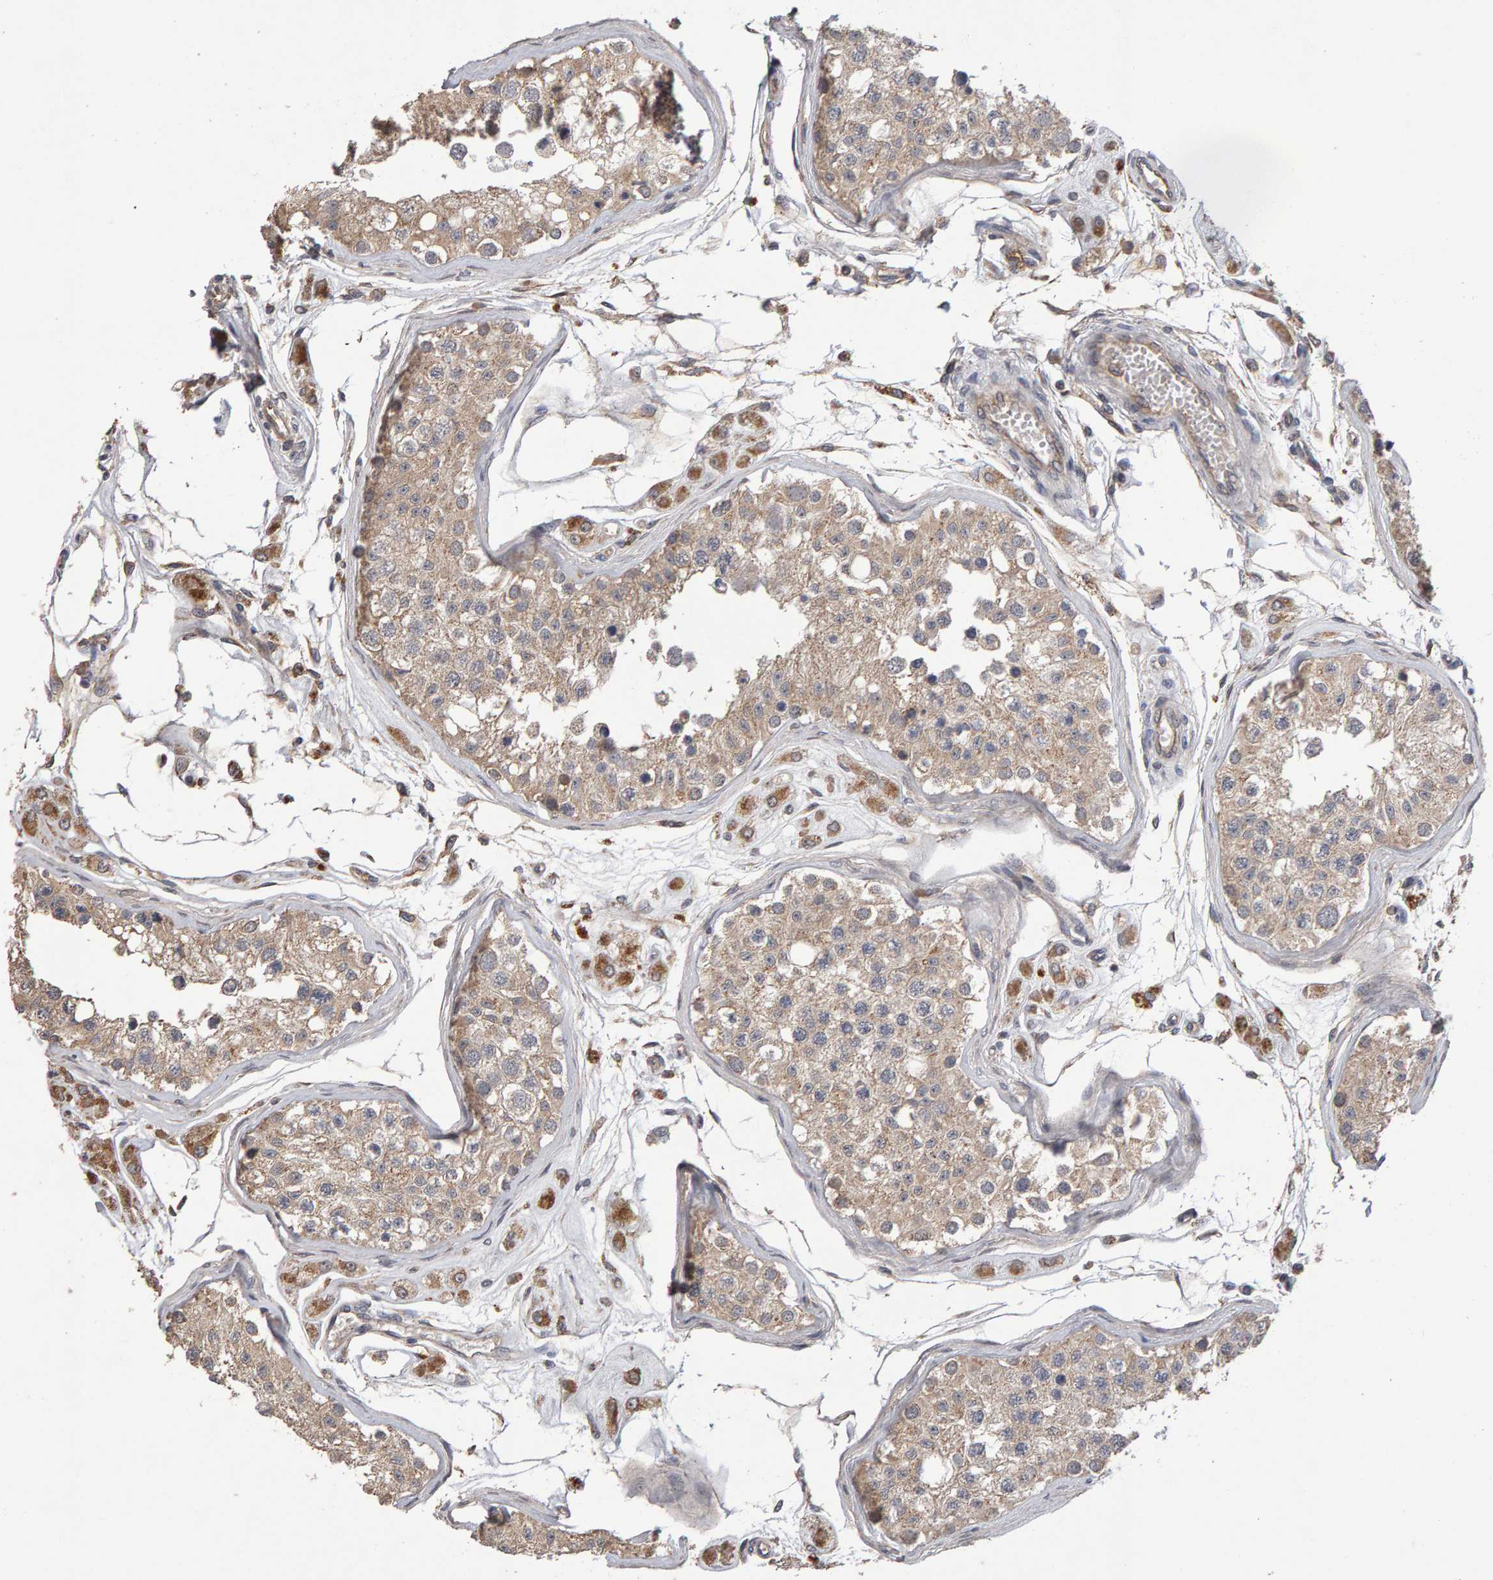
{"staining": {"intensity": "weak", "quantity": ">75%", "location": "cytoplasmic/membranous"}, "tissue": "testis", "cell_type": "Cells in seminiferous ducts", "image_type": "normal", "snomed": [{"axis": "morphology", "description": "Normal tissue, NOS"}, {"axis": "morphology", "description": "Adenocarcinoma, metastatic, NOS"}, {"axis": "topography", "description": "Testis"}], "caption": "Human testis stained with a protein marker shows weak staining in cells in seminiferous ducts.", "gene": "COASY", "patient": {"sex": "male", "age": 26}}